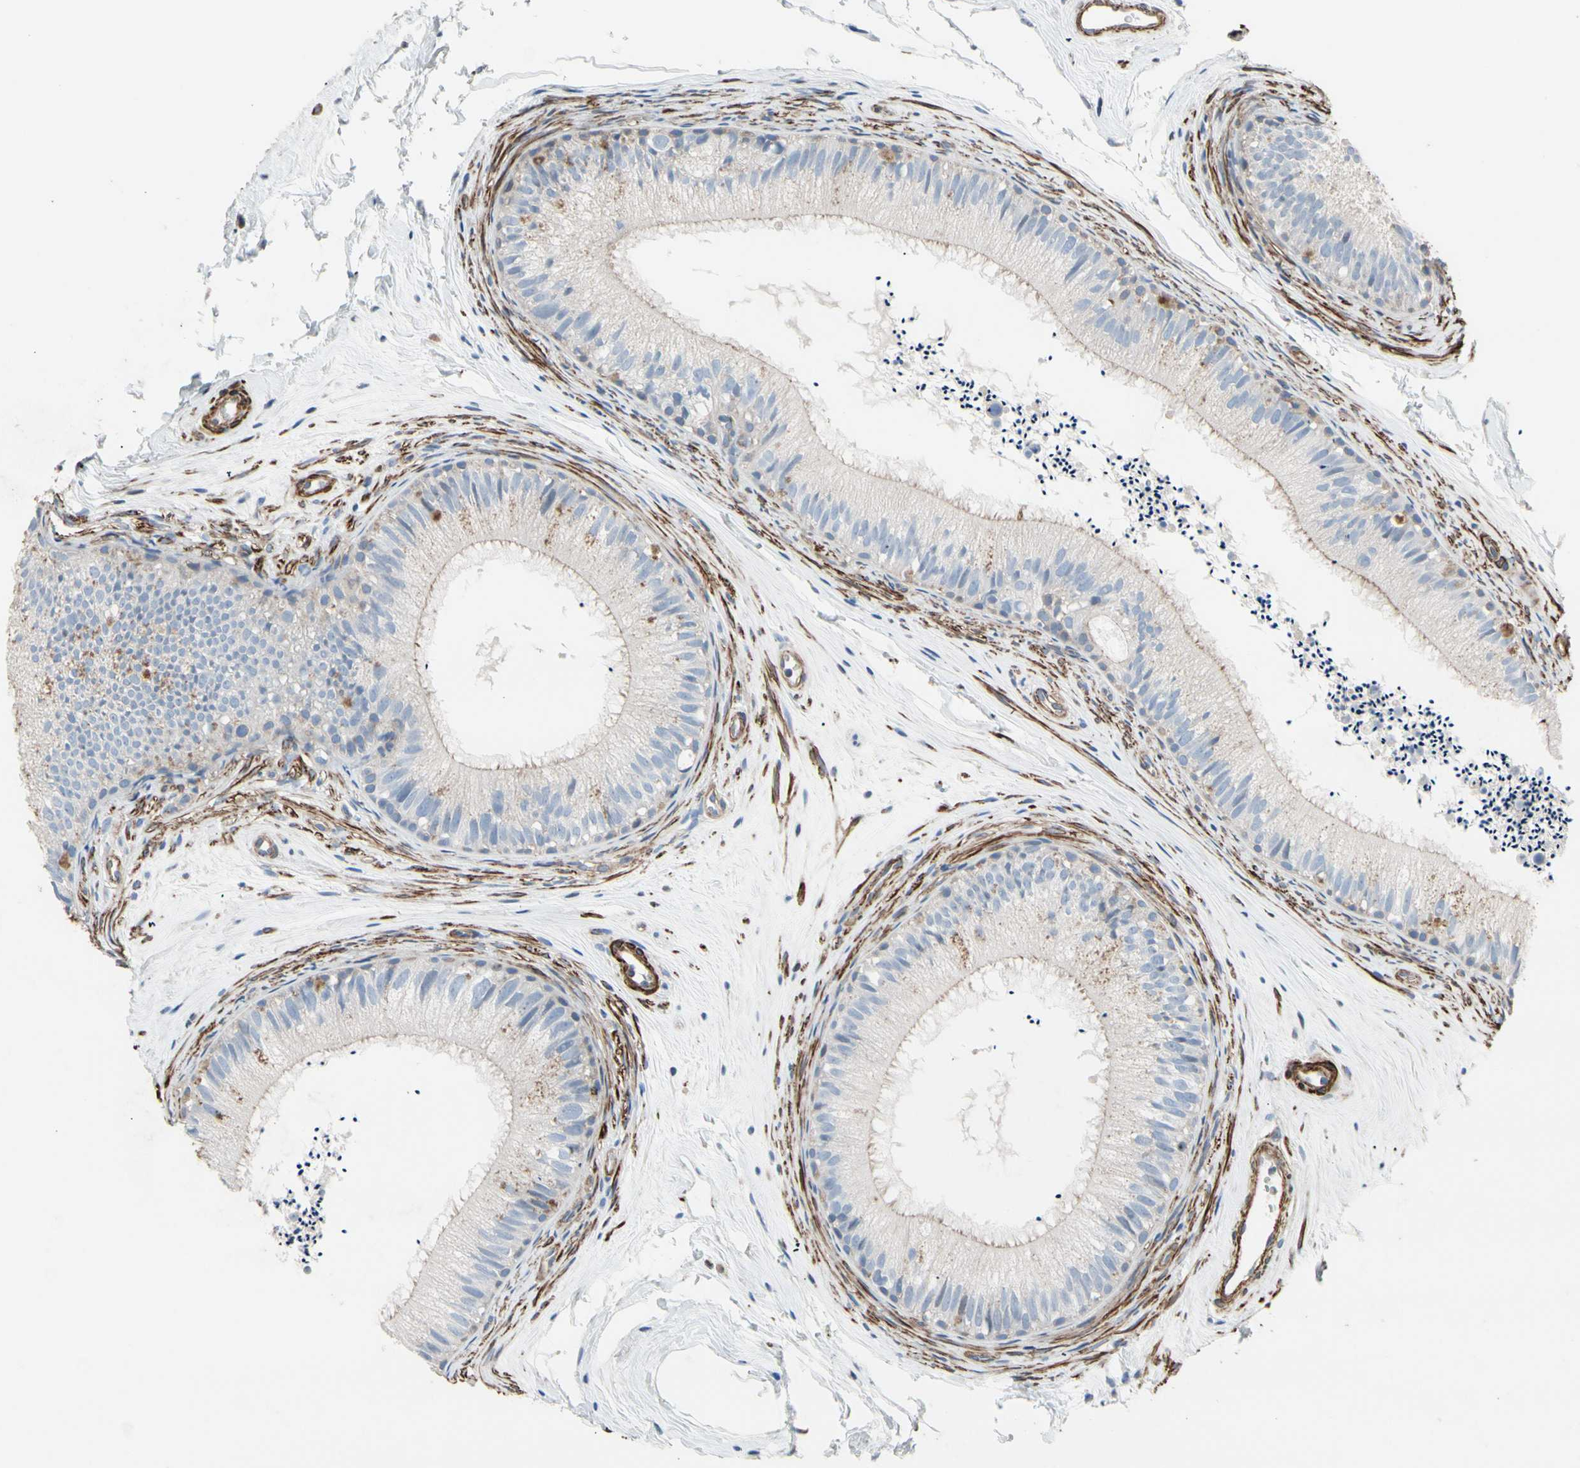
{"staining": {"intensity": "moderate", "quantity": "<25%", "location": "cytoplasmic/membranous"}, "tissue": "epididymis", "cell_type": "Glandular cells", "image_type": "normal", "snomed": [{"axis": "morphology", "description": "Normal tissue, NOS"}, {"axis": "topography", "description": "Epididymis"}], "caption": "High-magnification brightfield microscopy of unremarkable epididymis stained with DAB (3,3'-diaminobenzidine) (brown) and counterstained with hematoxylin (blue). glandular cells exhibit moderate cytoplasmic/membranous positivity is appreciated in about<25% of cells.", "gene": "TPM1", "patient": {"sex": "male", "age": 56}}